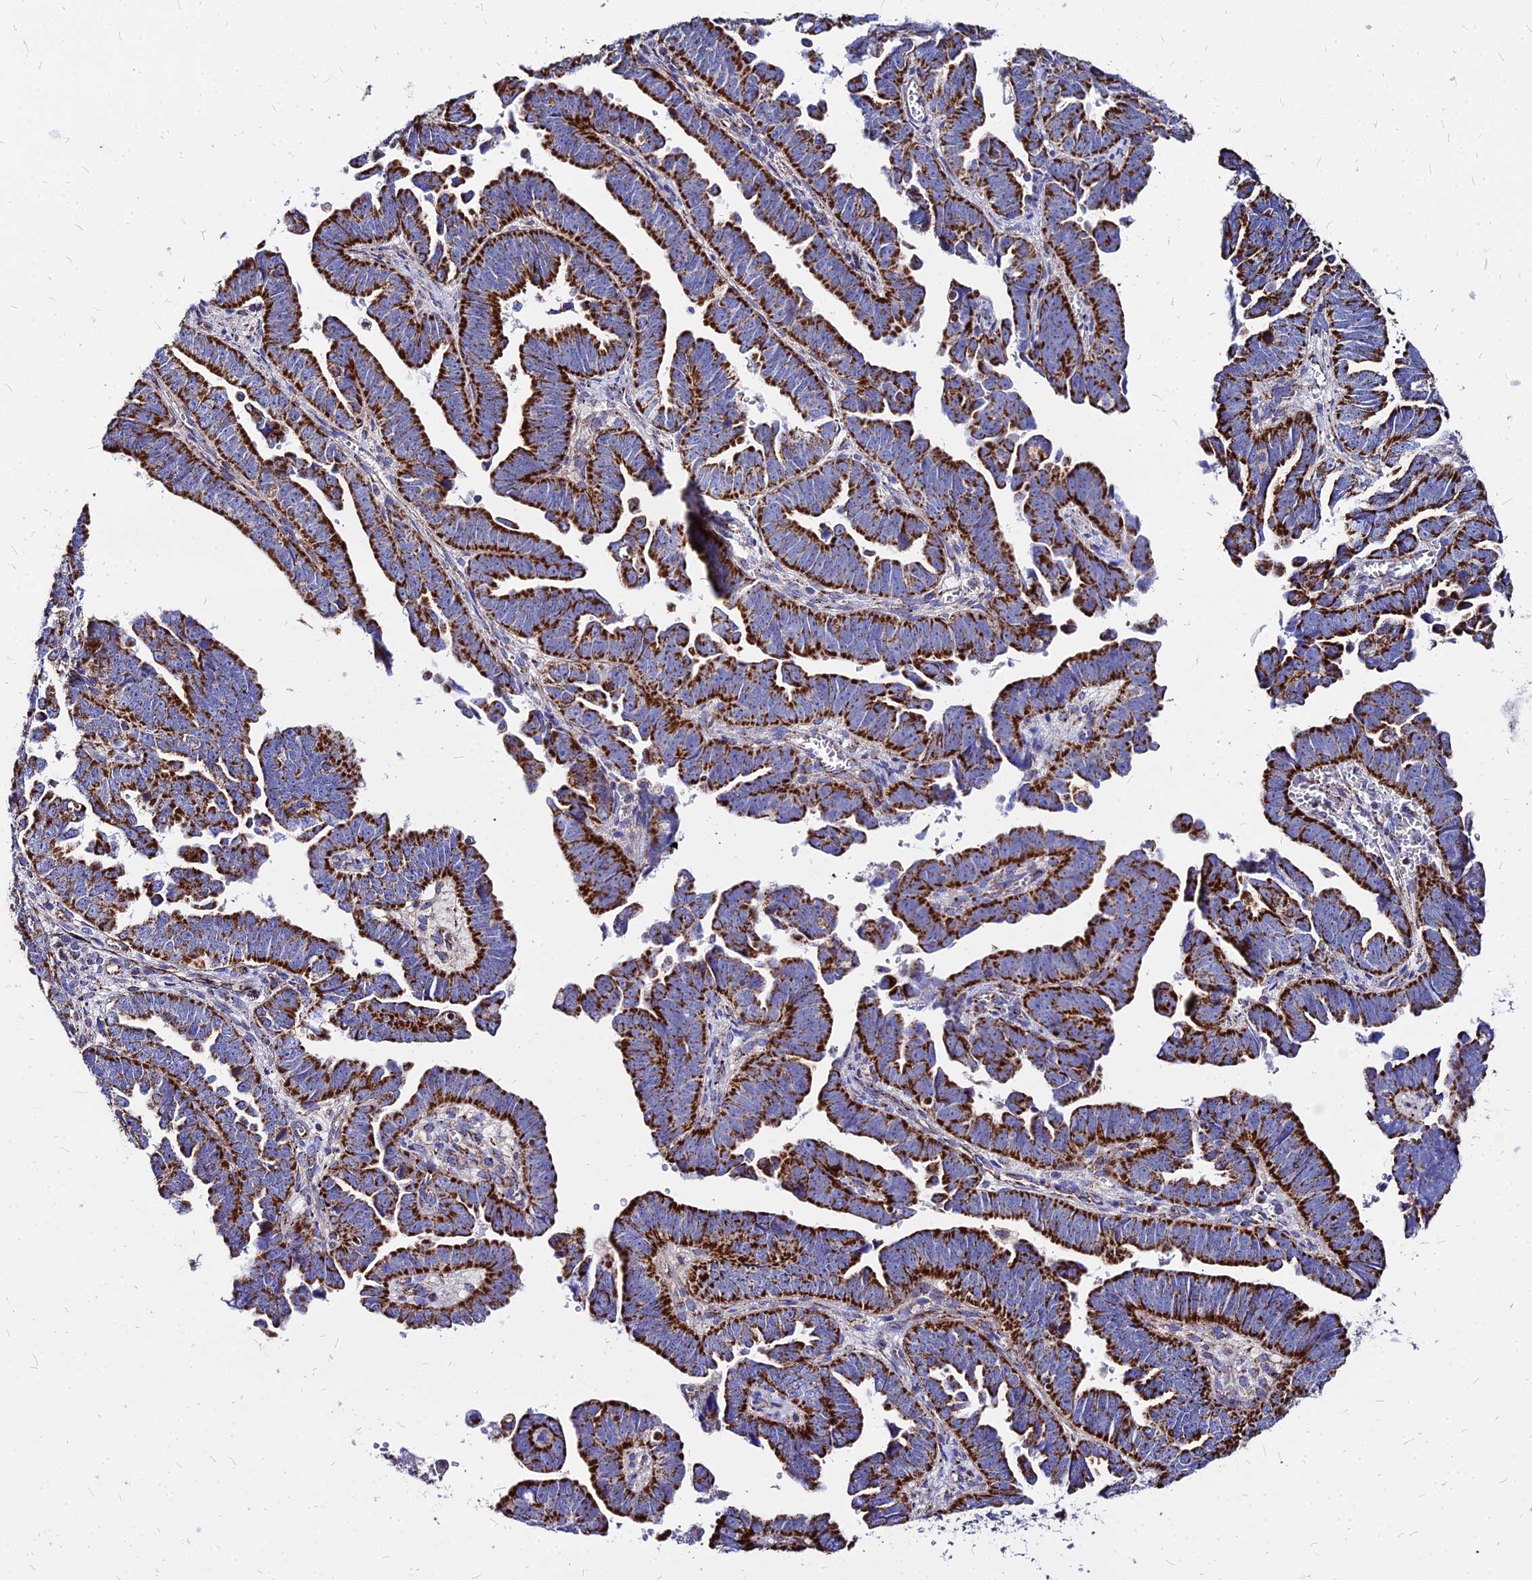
{"staining": {"intensity": "strong", "quantity": ">75%", "location": "cytoplasmic/membranous"}, "tissue": "endometrial cancer", "cell_type": "Tumor cells", "image_type": "cancer", "snomed": [{"axis": "morphology", "description": "Adenocarcinoma, NOS"}, {"axis": "topography", "description": "Endometrium"}], "caption": "Brown immunohistochemical staining in human endometrial adenocarcinoma shows strong cytoplasmic/membranous staining in about >75% of tumor cells.", "gene": "DLD", "patient": {"sex": "female", "age": 75}}